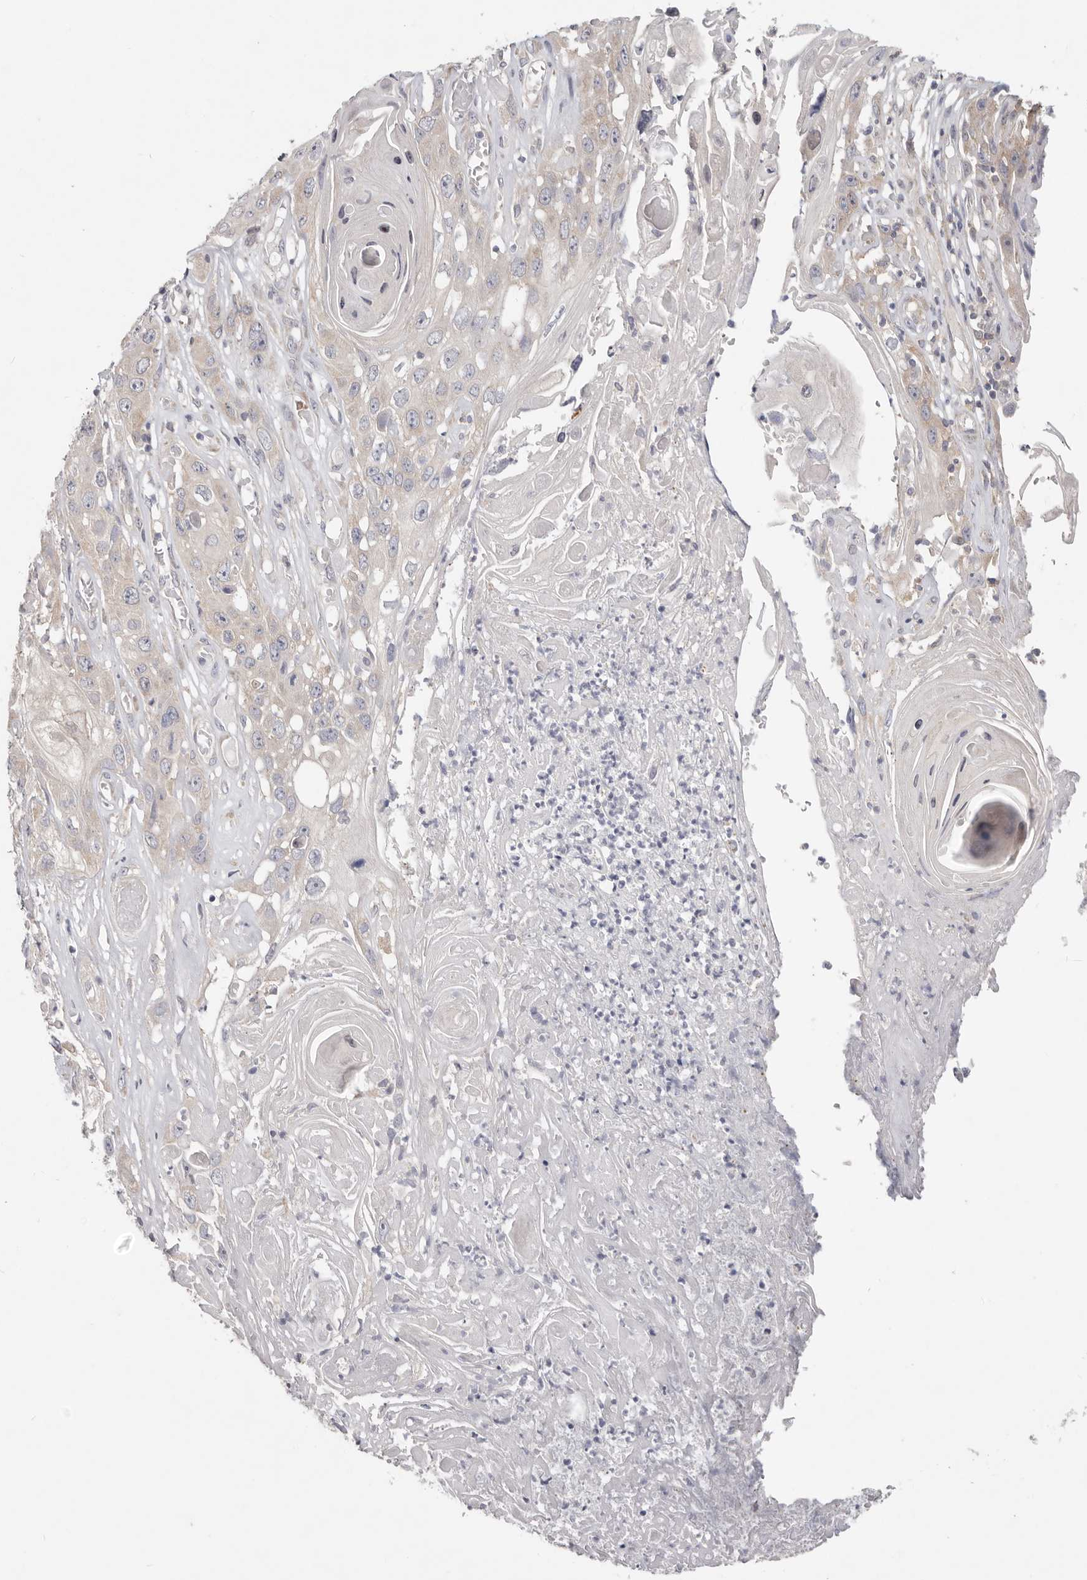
{"staining": {"intensity": "weak", "quantity": "<25%", "location": "cytoplasmic/membranous"}, "tissue": "skin cancer", "cell_type": "Tumor cells", "image_type": "cancer", "snomed": [{"axis": "morphology", "description": "Squamous cell carcinoma, NOS"}, {"axis": "topography", "description": "Skin"}], "caption": "Human skin squamous cell carcinoma stained for a protein using IHC exhibits no expression in tumor cells.", "gene": "WDR77", "patient": {"sex": "male", "age": 55}}